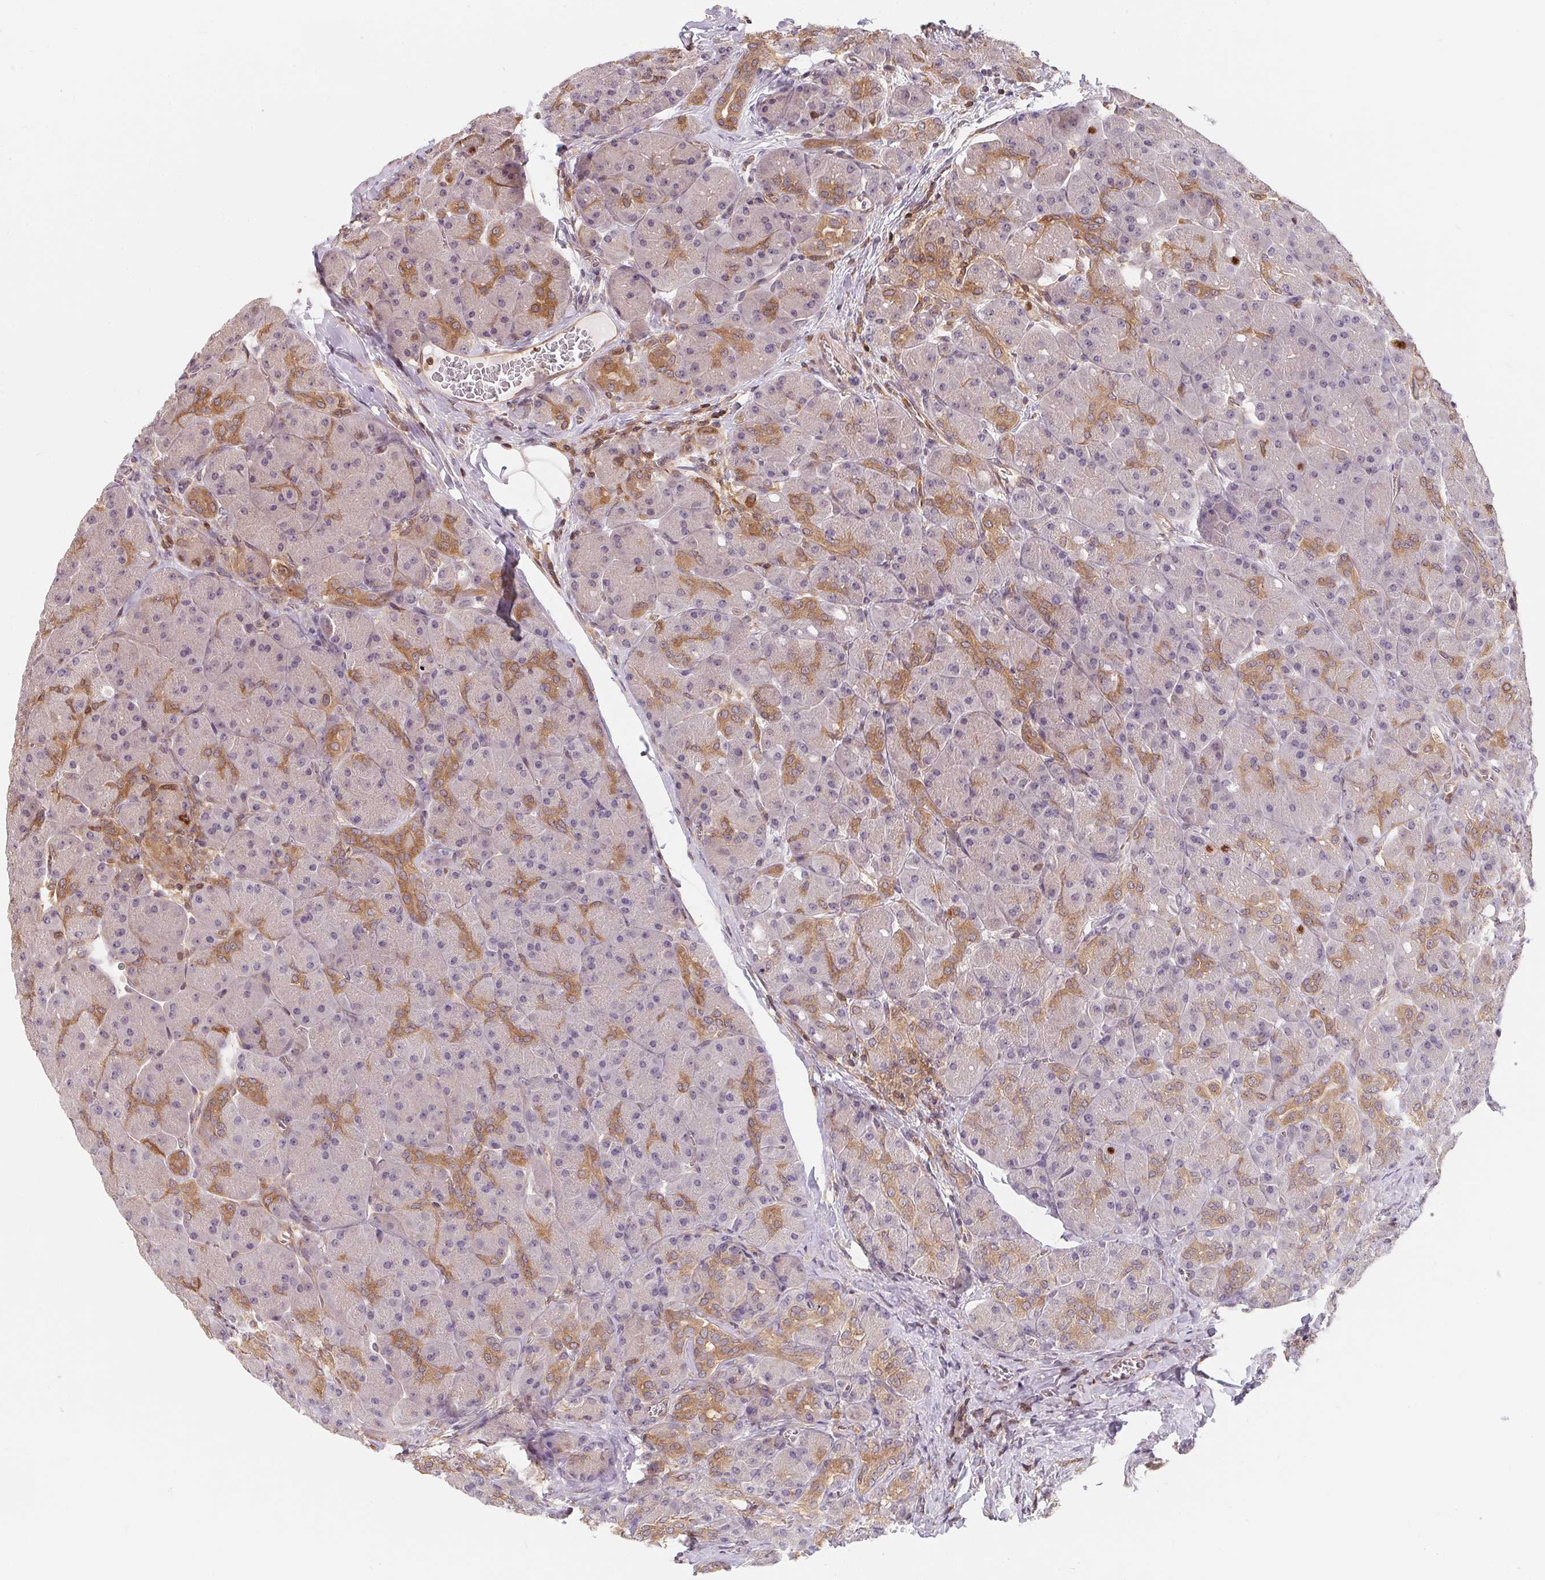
{"staining": {"intensity": "moderate", "quantity": "<25%", "location": "cytoplasmic/membranous"}, "tissue": "pancreas", "cell_type": "Exocrine glandular cells", "image_type": "normal", "snomed": [{"axis": "morphology", "description": "Normal tissue, NOS"}, {"axis": "topography", "description": "Pancreas"}], "caption": "A high-resolution micrograph shows immunohistochemistry (IHC) staining of normal pancreas, which shows moderate cytoplasmic/membranous expression in about <25% of exocrine glandular cells.", "gene": "ANKRD13A", "patient": {"sex": "male", "age": 55}}